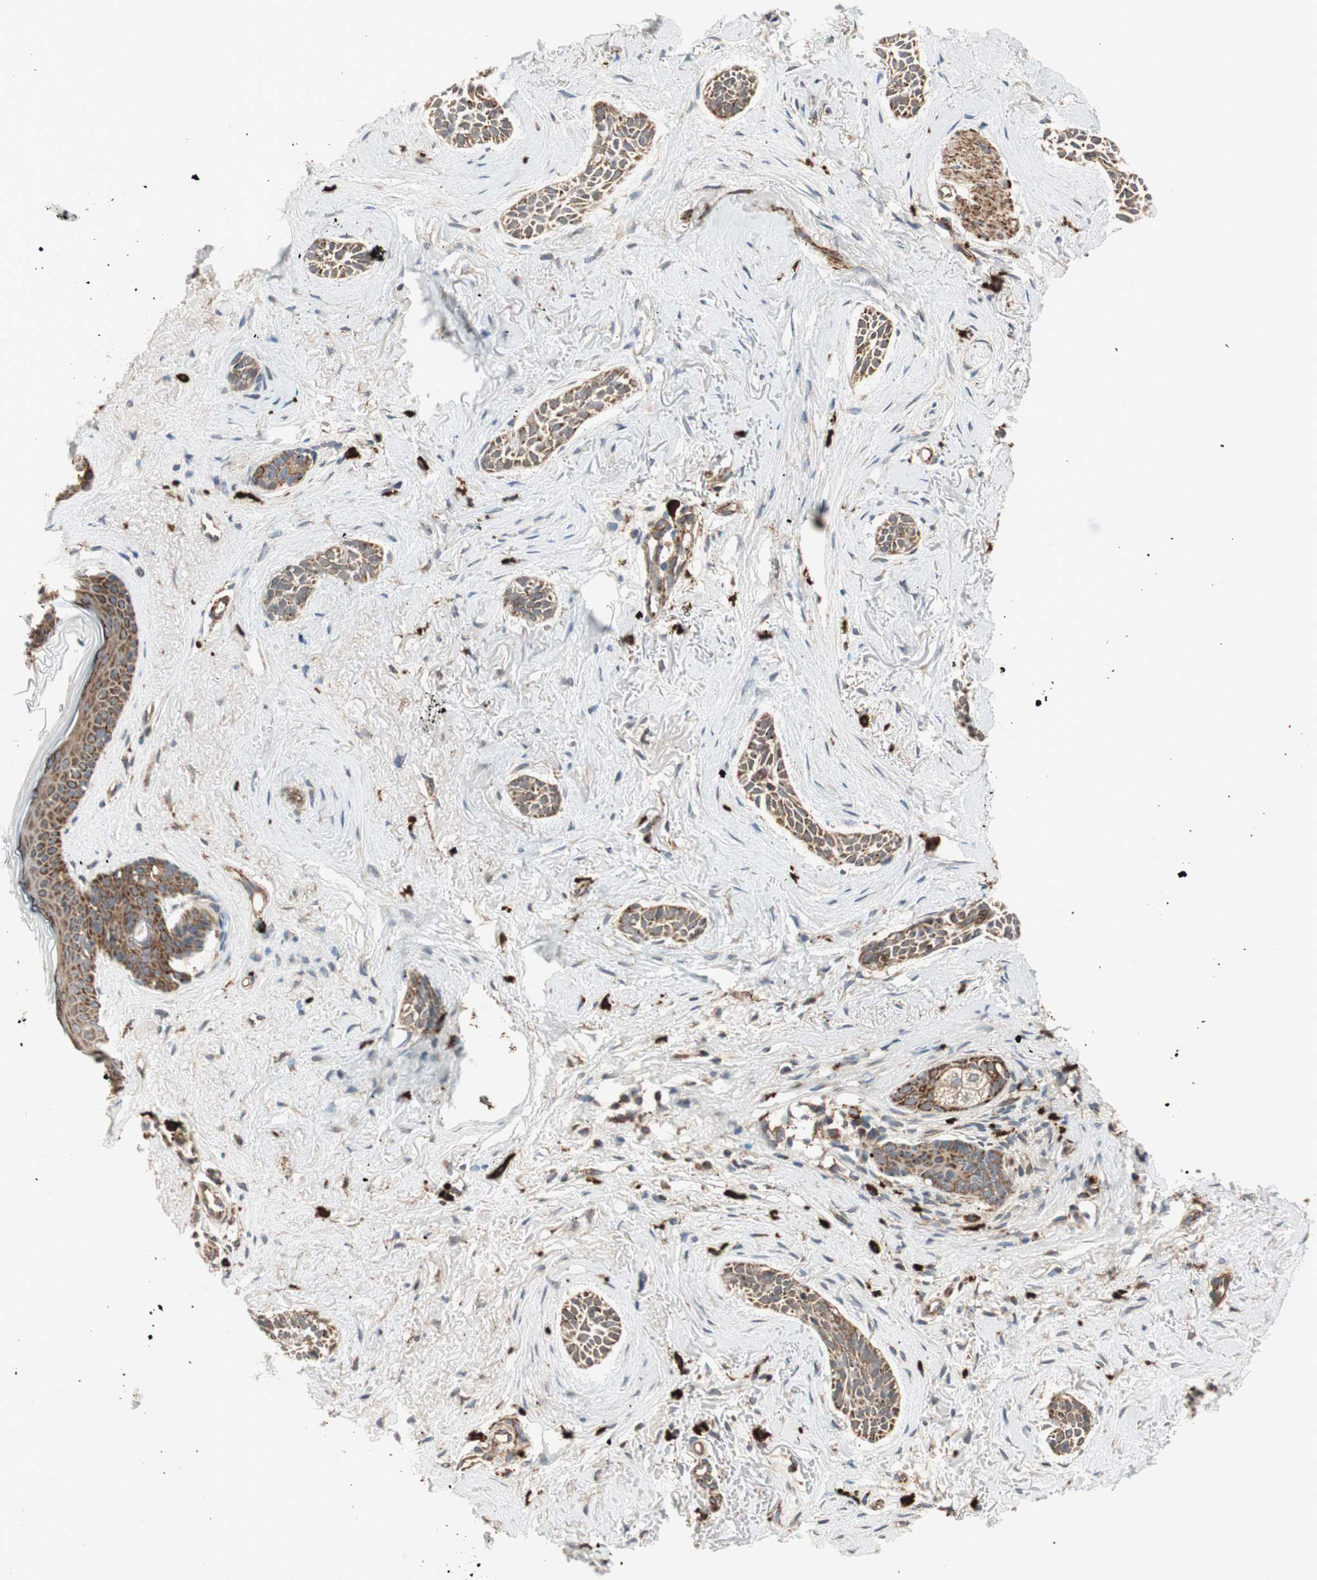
{"staining": {"intensity": "moderate", "quantity": ">75%", "location": "cytoplasmic/membranous"}, "tissue": "skin cancer", "cell_type": "Tumor cells", "image_type": "cancer", "snomed": [{"axis": "morphology", "description": "Normal tissue, NOS"}, {"axis": "morphology", "description": "Basal cell carcinoma"}, {"axis": "topography", "description": "Skin"}], "caption": "The immunohistochemical stain highlights moderate cytoplasmic/membranous positivity in tumor cells of skin cancer (basal cell carcinoma) tissue. The staining was performed using DAB, with brown indicating positive protein expression. Nuclei are stained blue with hematoxylin.", "gene": "AKAP1", "patient": {"sex": "female", "age": 84}}